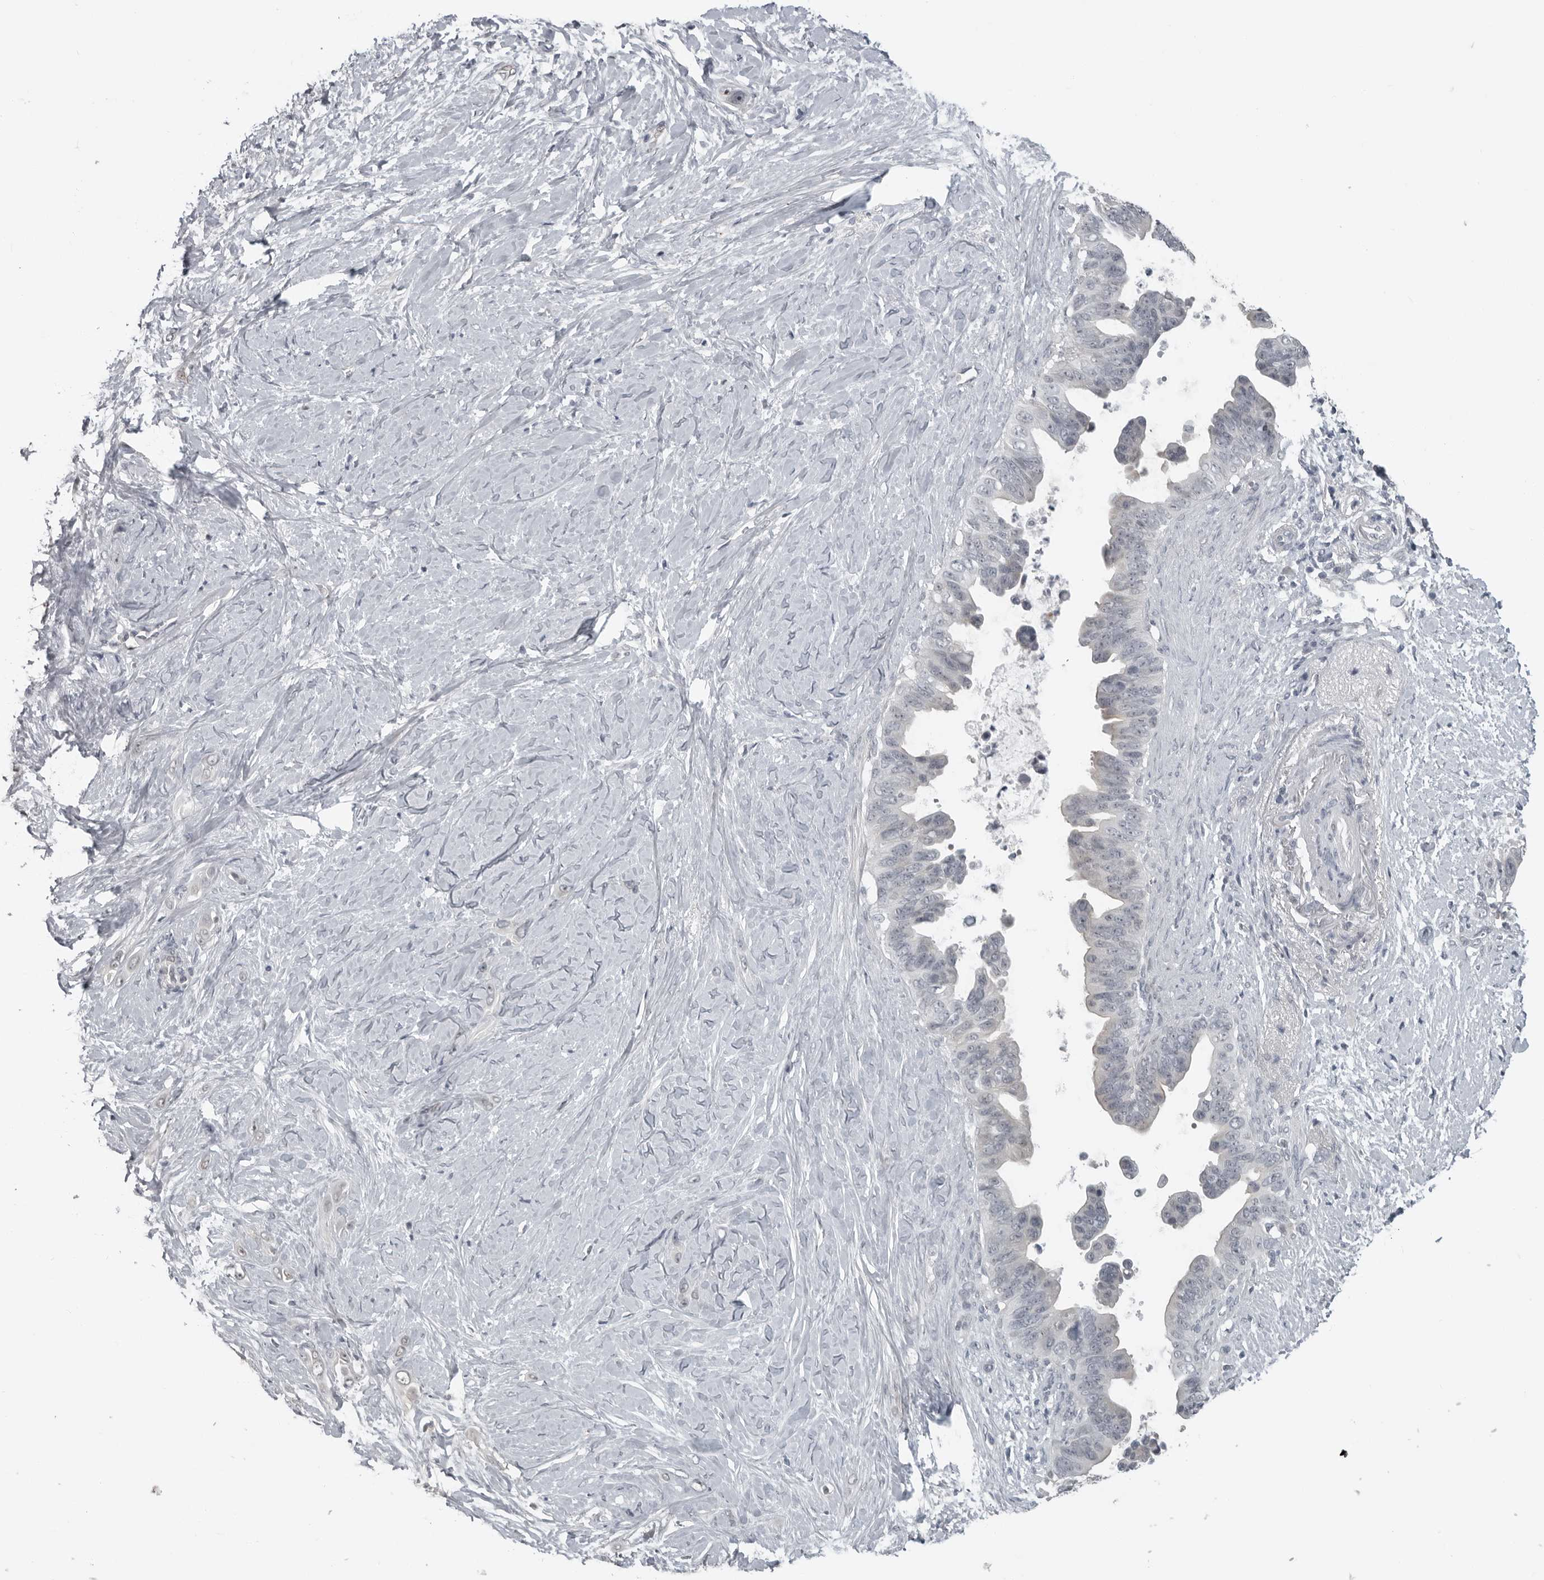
{"staining": {"intensity": "negative", "quantity": "none", "location": "none"}, "tissue": "pancreatic cancer", "cell_type": "Tumor cells", "image_type": "cancer", "snomed": [{"axis": "morphology", "description": "Adenocarcinoma, NOS"}, {"axis": "topography", "description": "Pancreas"}], "caption": "Histopathology image shows no significant protein positivity in tumor cells of pancreatic cancer (adenocarcinoma). (DAB immunohistochemistry (IHC), high magnification).", "gene": "PRRX2", "patient": {"sex": "female", "age": 72}}